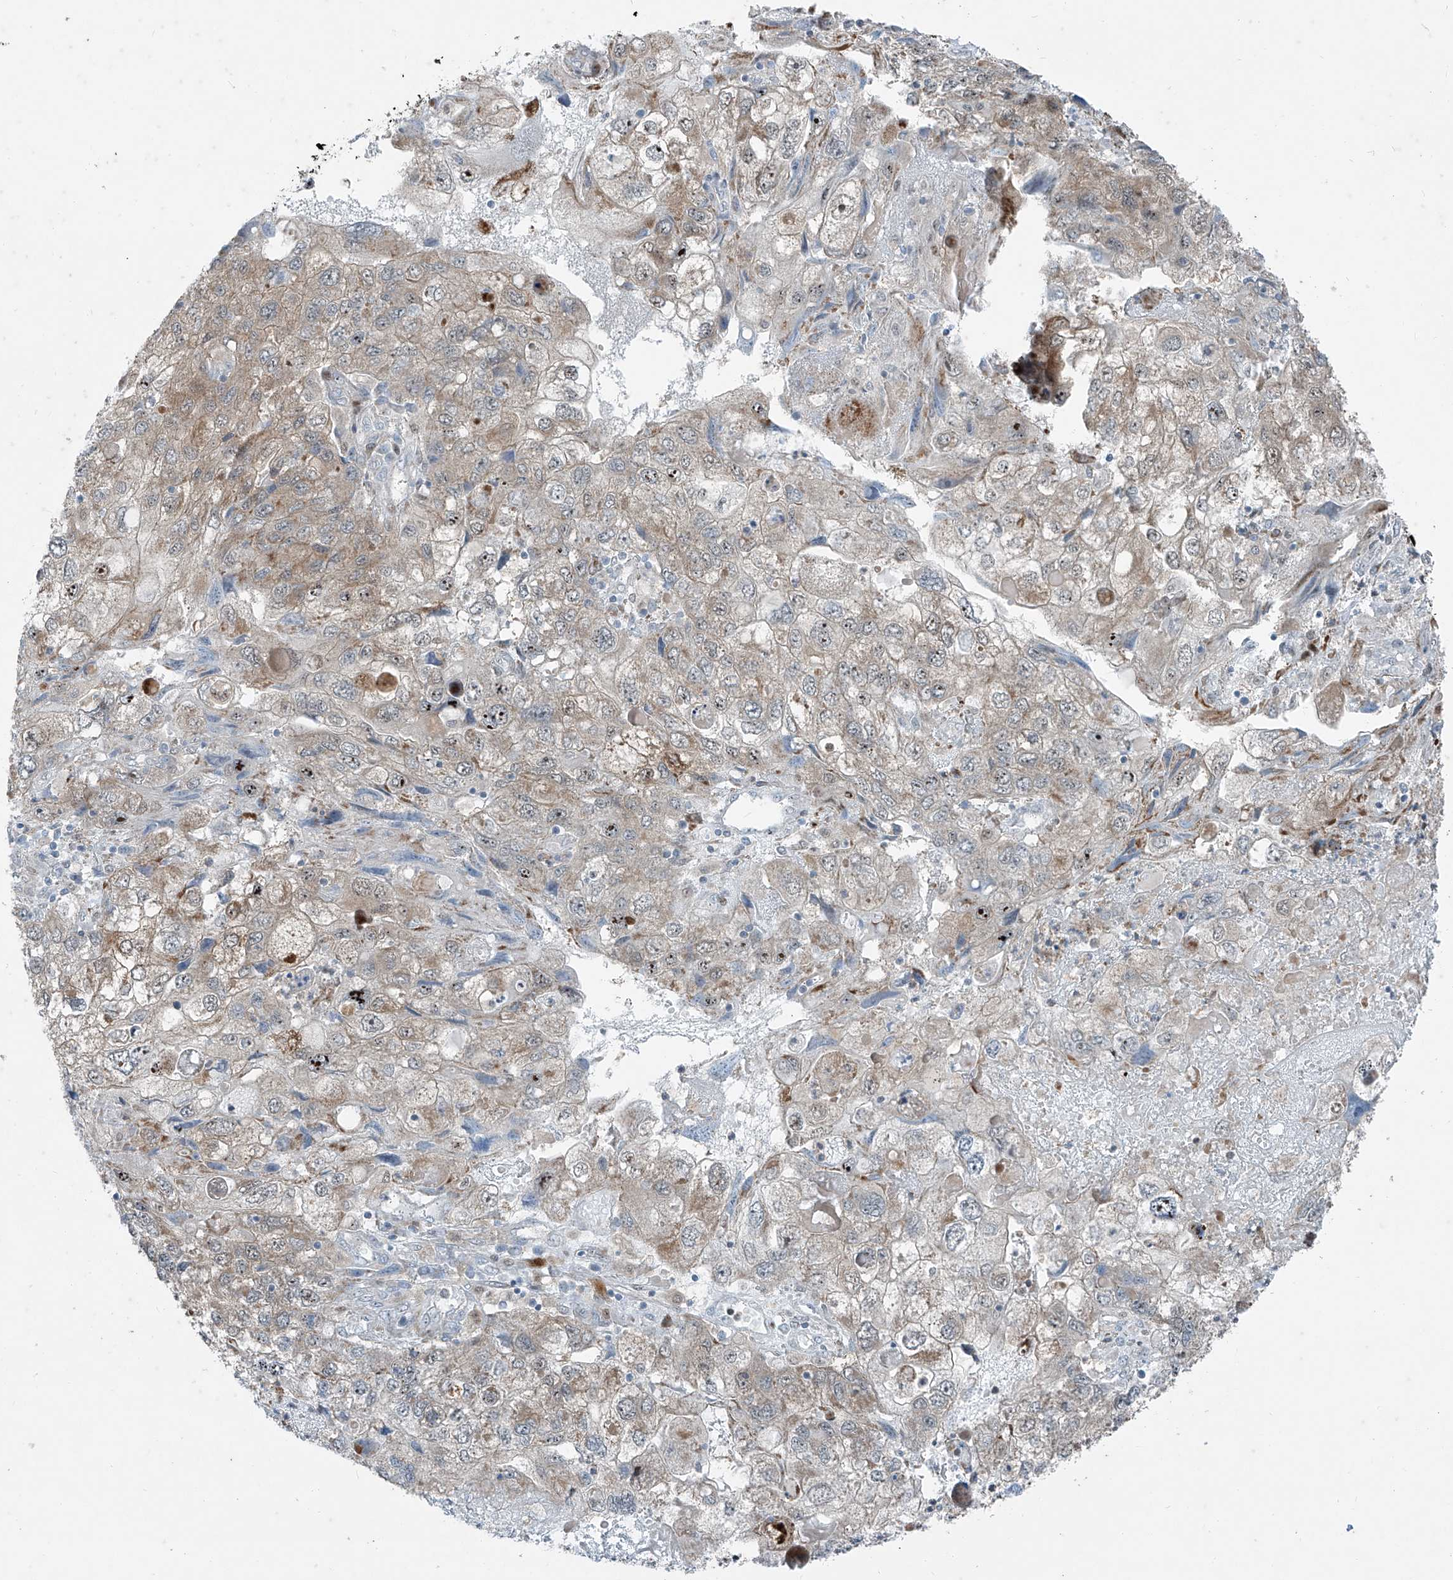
{"staining": {"intensity": "moderate", "quantity": "25%-75%", "location": "cytoplasmic/membranous,nuclear"}, "tissue": "endometrial cancer", "cell_type": "Tumor cells", "image_type": "cancer", "snomed": [{"axis": "morphology", "description": "Adenocarcinoma, NOS"}, {"axis": "topography", "description": "Endometrium"}], "caption": "Immunohistochemical staining of endometrial cancer exhibits moderate cytoplasmic/membranous and nuclear protein expression in about 25%-75% of tumor cells.", "gene": "PPCS", "patient": {"sex": "female", "age": 49}}